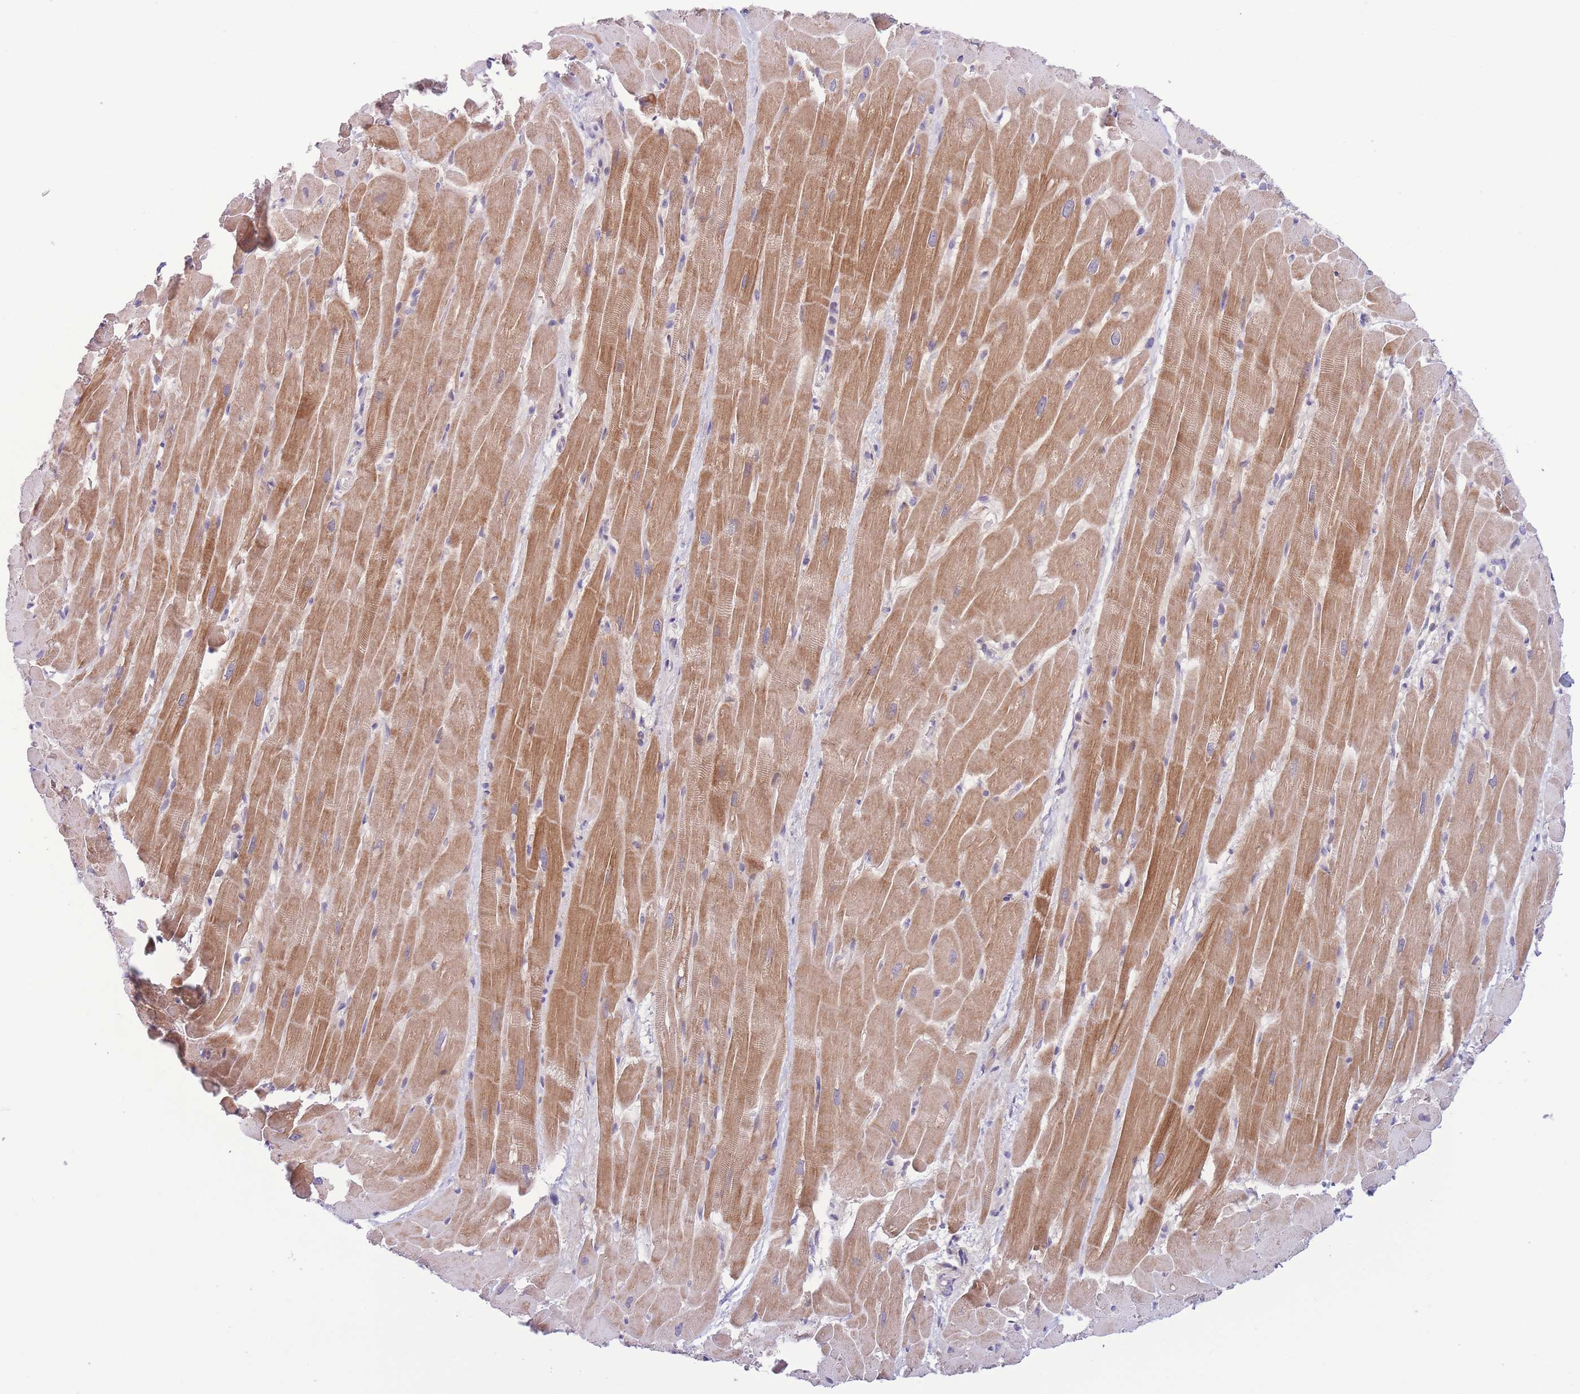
{"staining": {"intensity": "moderate", "quantity": ">75%", "location": "cytoplasmic/membranous"}, "tissue": "heart muscle", "cell_type": "Cardiomyocytes", "image_type": "normal", "snomed": [{"axis": "morphology", "description": "Normal tissue, NOS"}, {"axis": "topography", "description": "Heart"}], "caption": "High-magnification brightfield microscopy of unremarkable heart muscle stained with DAB (3,3'-diaminobenzidine) (brown) and counterstained with hematoxylin (blue). cardiomyocytes exhibit moderate cytoplasmic/membranous expression is identified in approximately>75% of cells.", "gene": "C9orf152", "patient": {"sex": "male", "age": 37}}